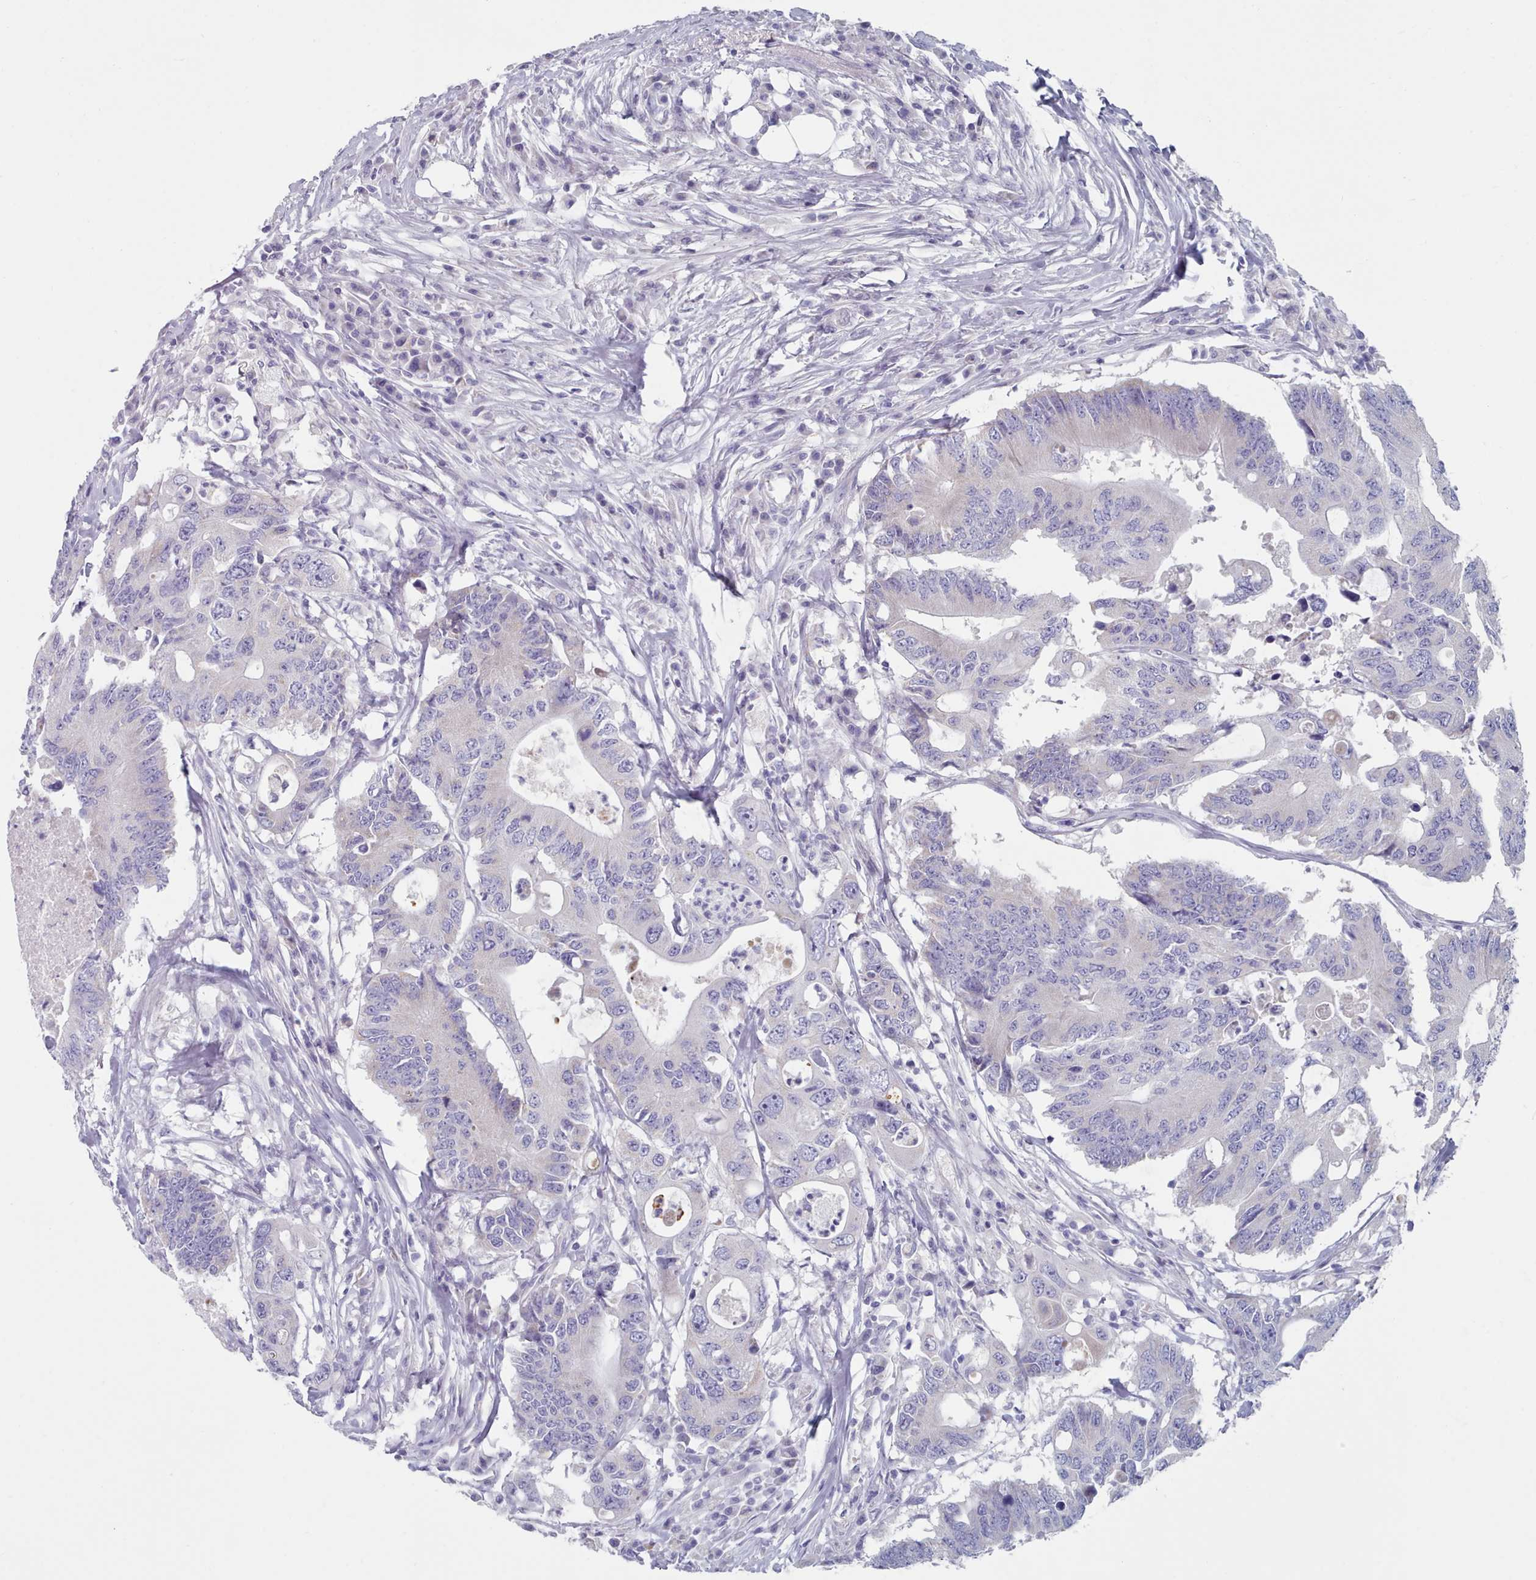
{"staining": {"intensity": "negative", "quantity": "none", "location": "none"}, "tissue": "colorectal cancer", "cell_type": "Tumor cells", "image_type": "cancer", "snomed": [{"axis": "morphology", "description": "Adenocarcinoma, NOS"}, {"axis": "topography", "description": "Colon"}], "caption": "This photomicrograph is of adenocarcinoma (colorectal) stained with IHC to label a protein in brown with the nuclei are counter-stained blue. There is no staining in tumor cells.", "gene": "HAO1", "patient": {"sex": "male", "age": 71}}